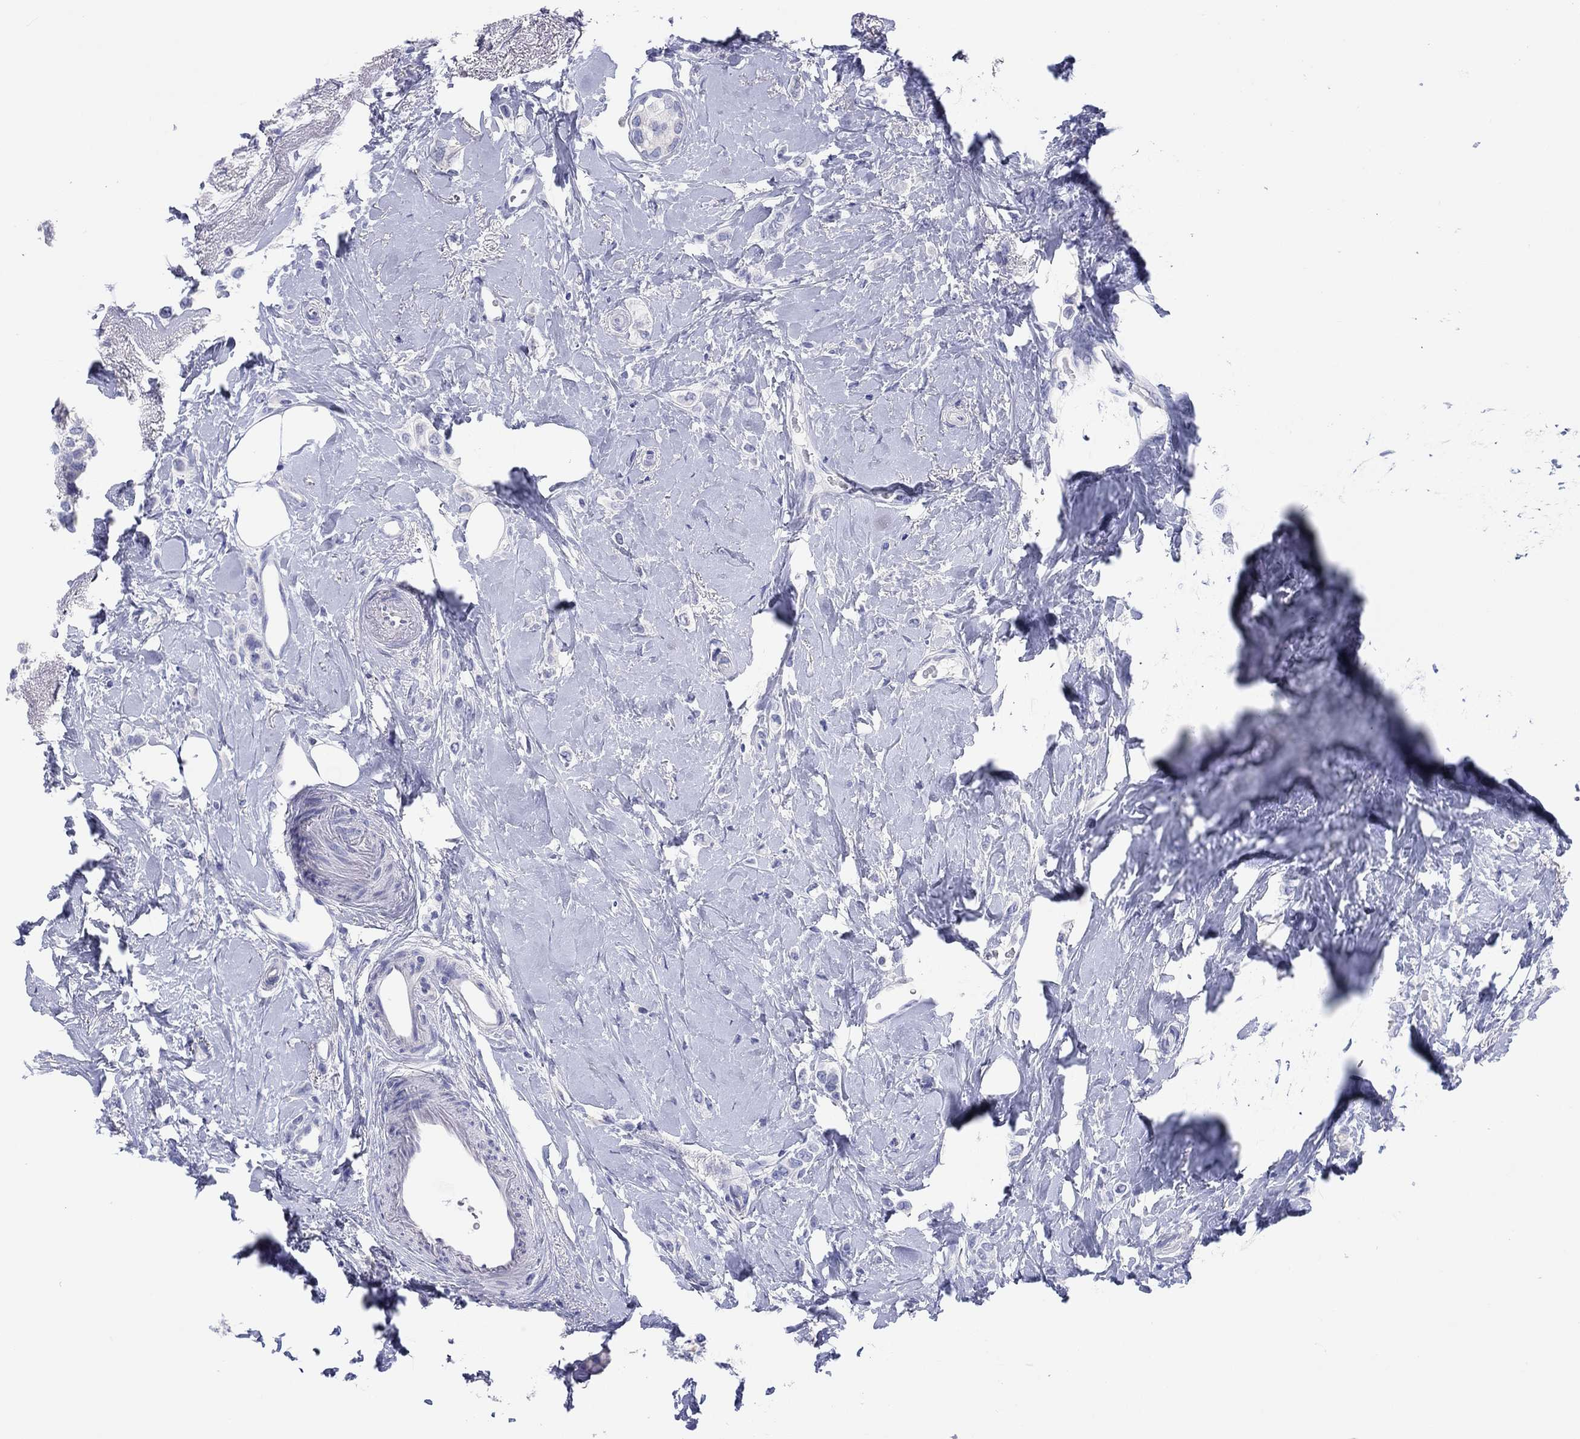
{"staining": {"intensity": "negative", "quantity": "none", "location": "none"}, "tissue": "breast cancer", "cell_type": "Tumor cells", "image_type": "cancer", "snomed": [{"axis": "morphology", "description": "Lobular carcinoma"}, {"axis": "topography", "description": "Breast"}], "caption": "IHC of human lobular carcinoma (breast) displays no expression in tumor cells.", "gene": "ERICH3", "patient": {"sex": "female", "age": 66}}